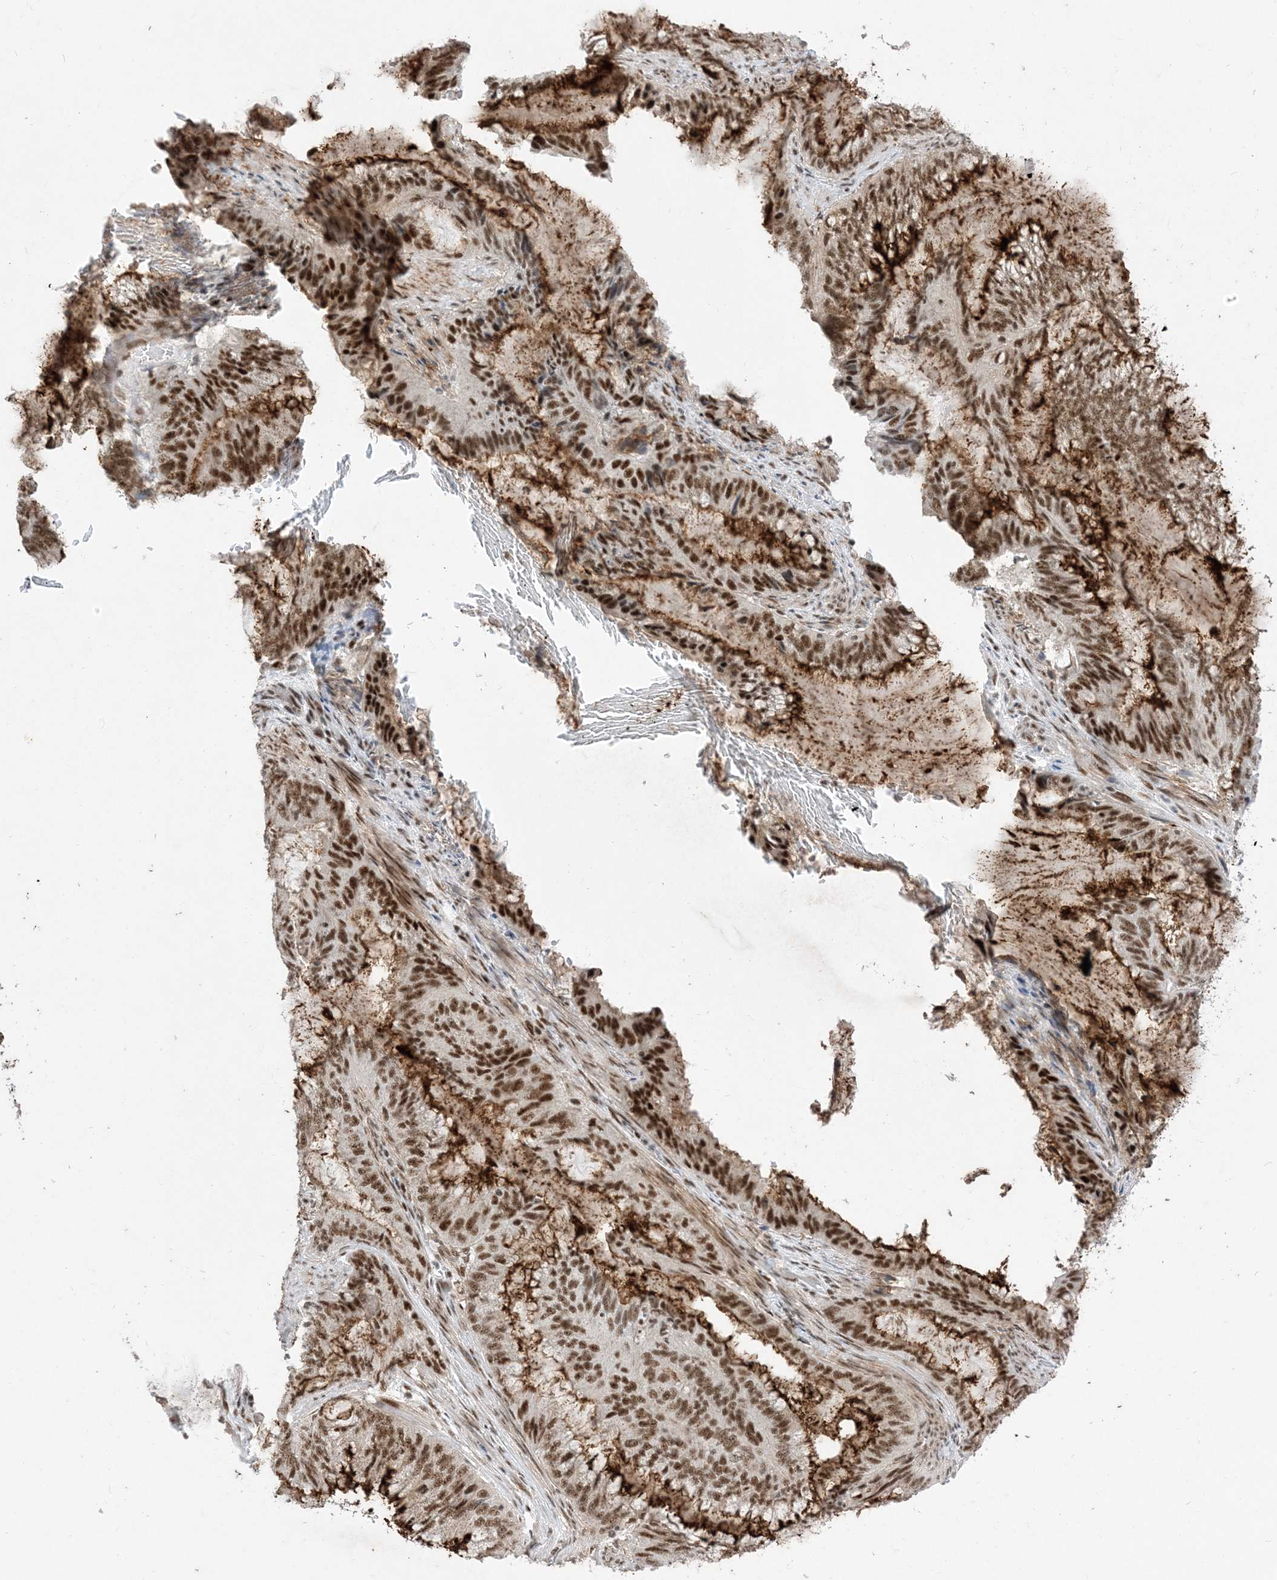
{"staining": {"intensity": "strong", "quantity": ">75%", "location": "cytoplasmic/membranous,nuclear"}, "tissue": "endometrial cancer", "cell_type": "Tumor cells", "image_type": "cancer", "snomed": [{"axis": "morphology", "description": "Adenocarcinoma, NOS"}, {"axis": "topography", "description": "Endometrium"}], "caption": "A brown stain shows strong cytoplasmic/membranous and nuclear expression of a protein in human endometrial cancer tumor cells.", "gene": "SF3A3", "patient": {"sex": "female", "age": 51}}